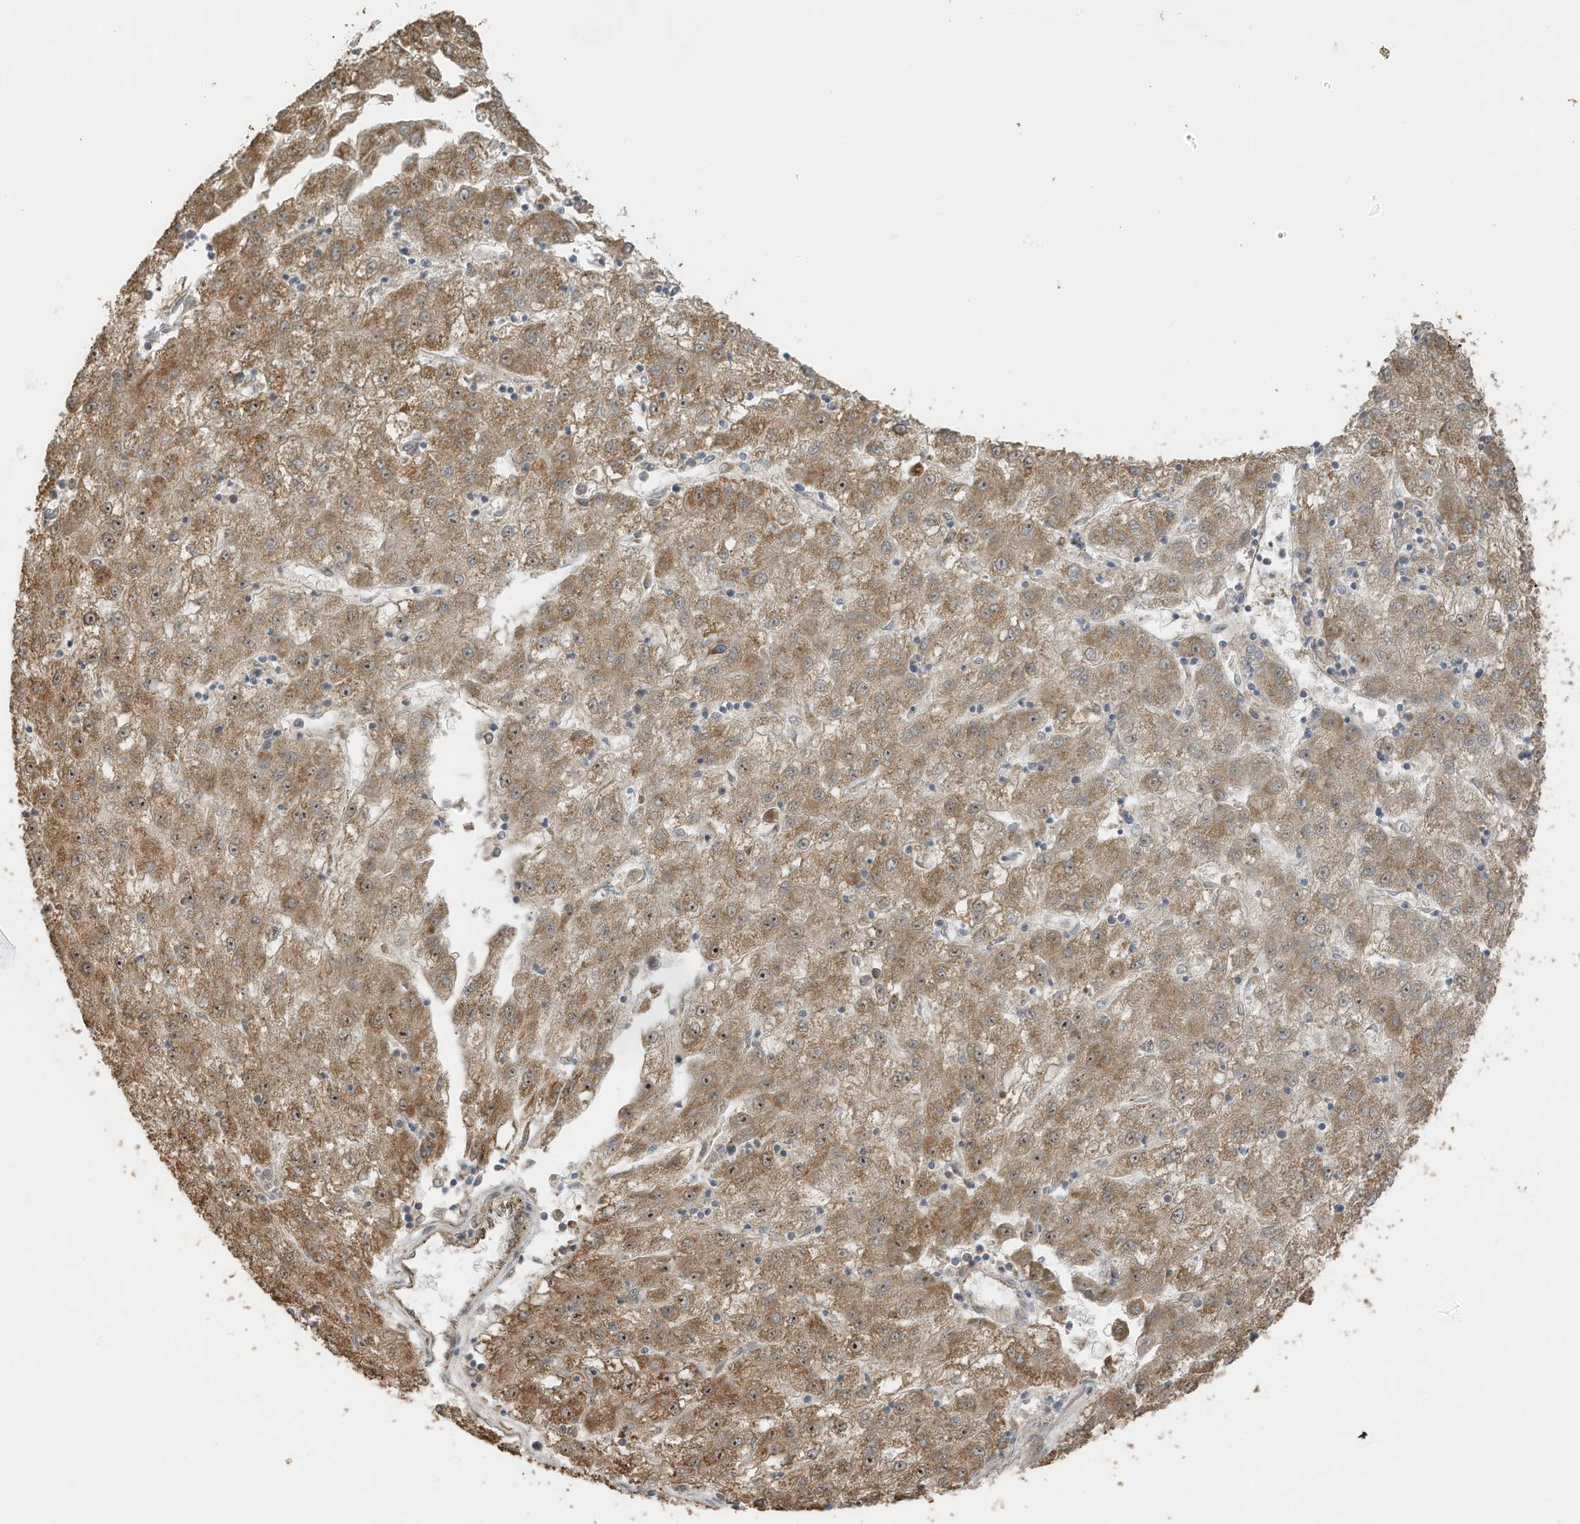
{"staining": {"intensity": "moderate", "quantity": ">75%", "location": "cytoplasmic/membranous"}, "tissue": "liver cancer", "cell_type": "Tumor cells", "image_type": "cancer", "snomed": [{"axis": "morphology", "description": "Carcinoma, Hepatocellular, NOS"}, {"axis": "topography", "description": "Liver"}], "caption": "A medium amount of moderate cytoplasmic/membranous staining is appreciated in approximately >75% of tumor cells in liver cancer tissue.", "gene": "ERLEC1", "patient": {"sex": "male", "age": 72}}